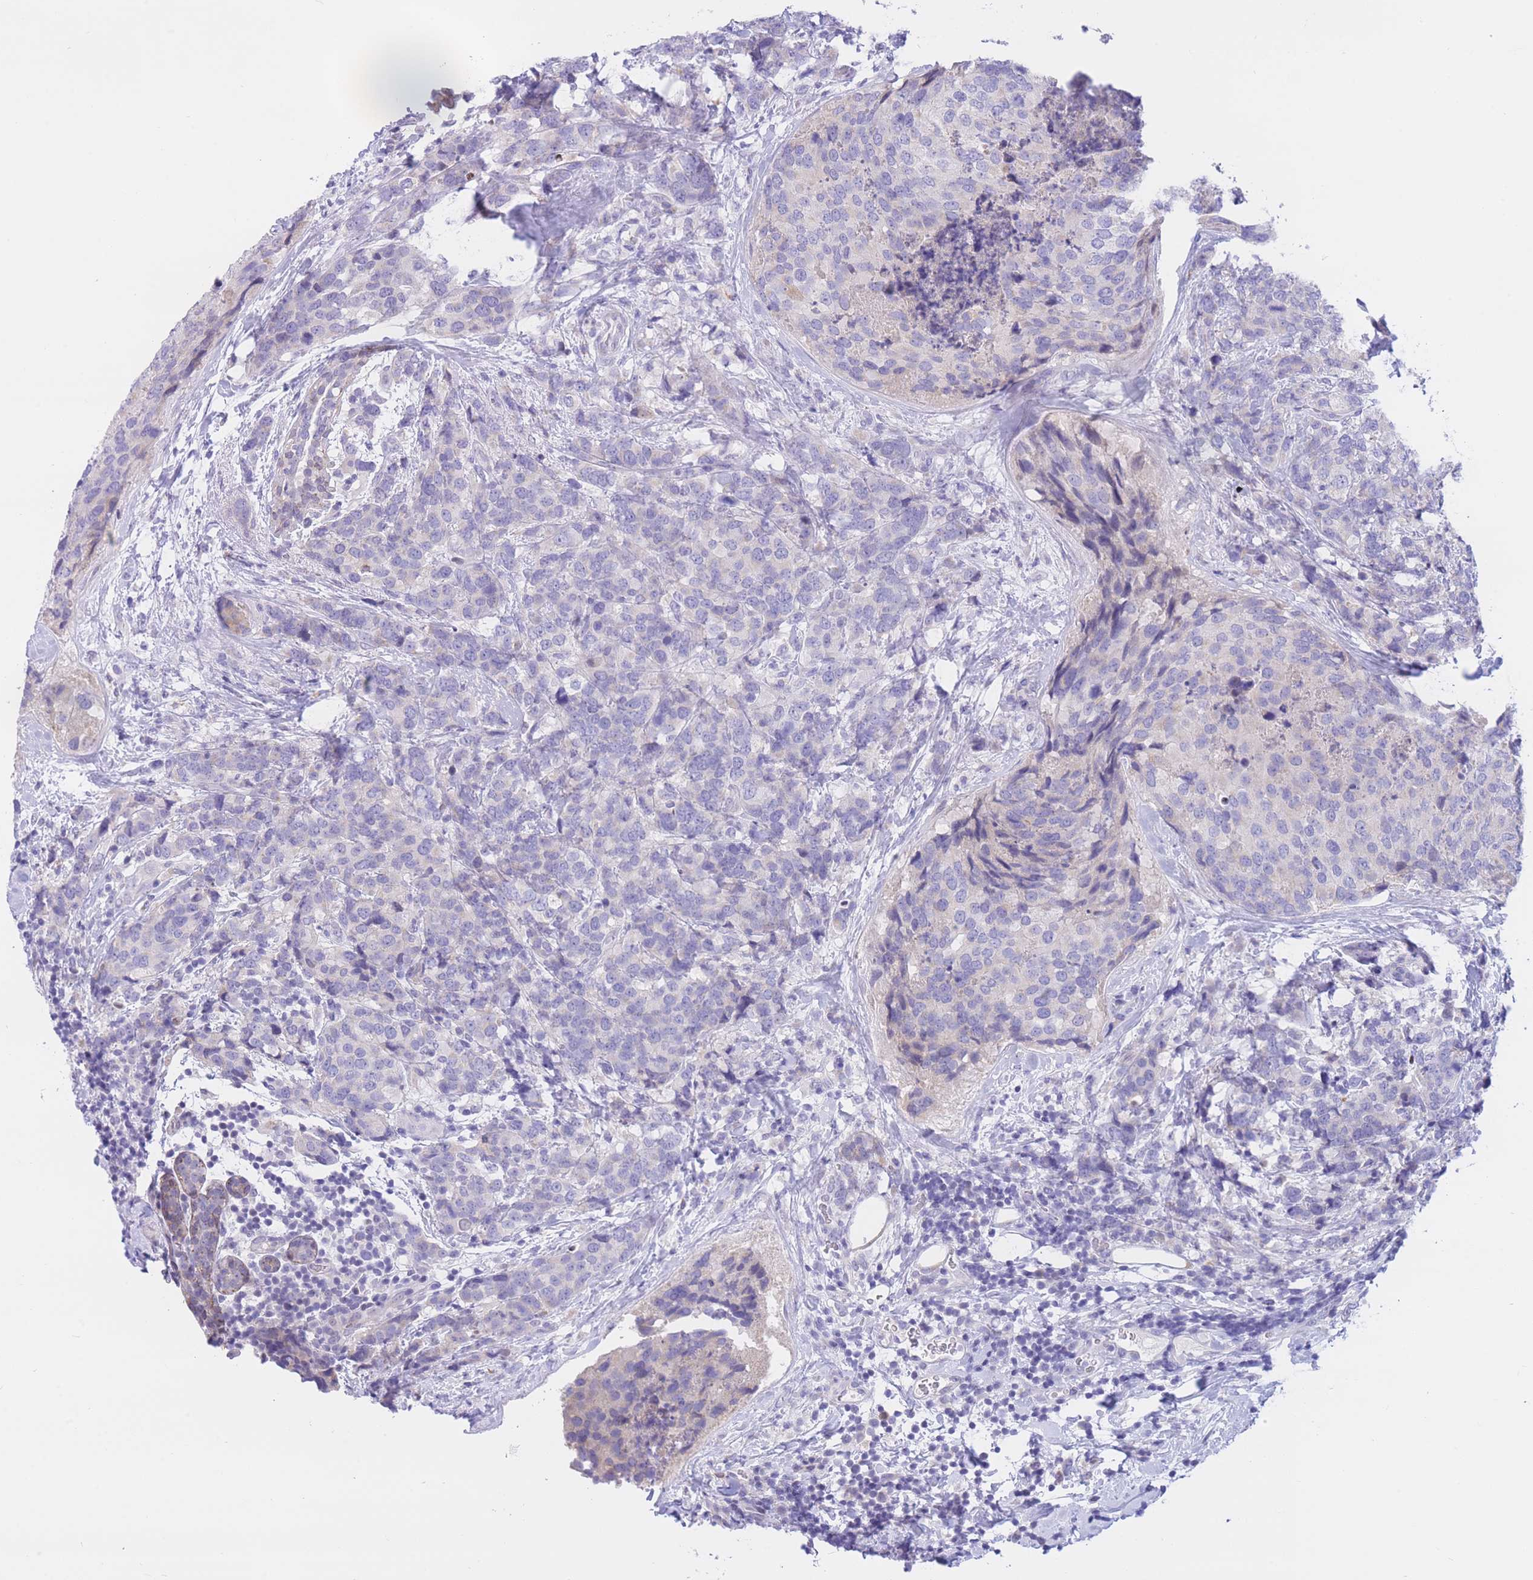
{"staining": {"intensity": "negative", "quantity": "none", "location": "none"}, "tissue": "breast cancer", "cell_type": "Tumor cells", "image_type": "cancer", "snomed": [{"axis": "morphology", "description": "Lobular carcinoma"}, {"axis": "topography", "description": "Breast"}], "caption": "IHC photomicrograph of neoplastic tissue: human breast lobular carcinoma stained with DAB reveals no significant protein positivity in tumor cells.", "gene": "RPL39L", "patient": {"sex": "female", "age": 59}}